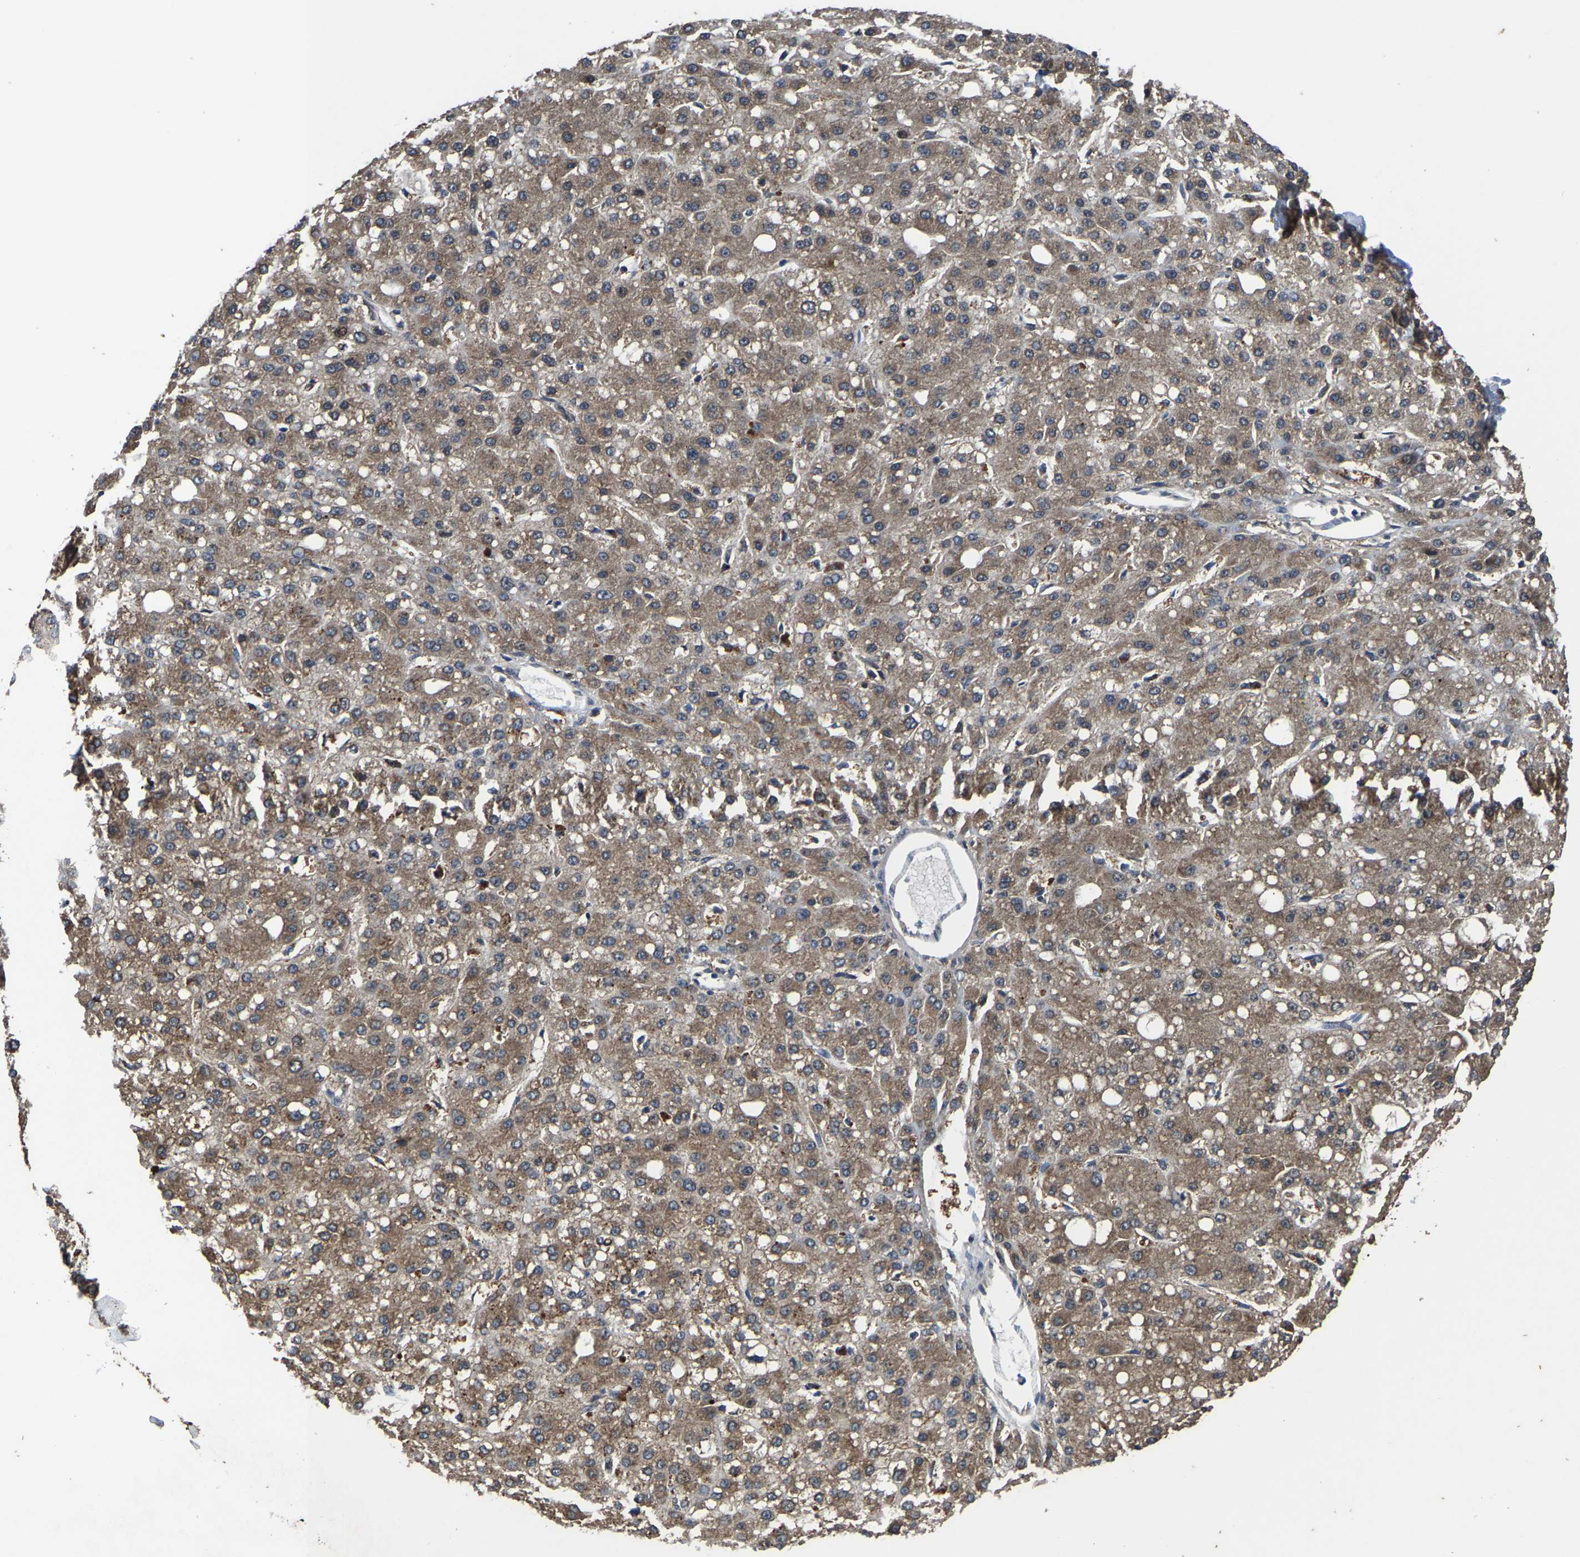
{"staining": {"intensity": "moderate", "quantity": ">75%", "location": "cytoplasmic/membranous"}, "tissue": "liver cancer", "cell_type": "Tumor cells", "image_type": "cancer", "snomed": [{"axis": "morphology", "description": "Carcinoma, Hepatocellular, NOS"}, {"axis": "topography", "description": "Liver"}], "caption": "Immunohistochemical staining of human liver cancer (hepatocellular carcinoma) shows moderate cytoplasmic/membranous protein staining in approximately >75% of tumor cells.", "gene": "PDP1", "patient": {"sex": "male", "age": 67}}